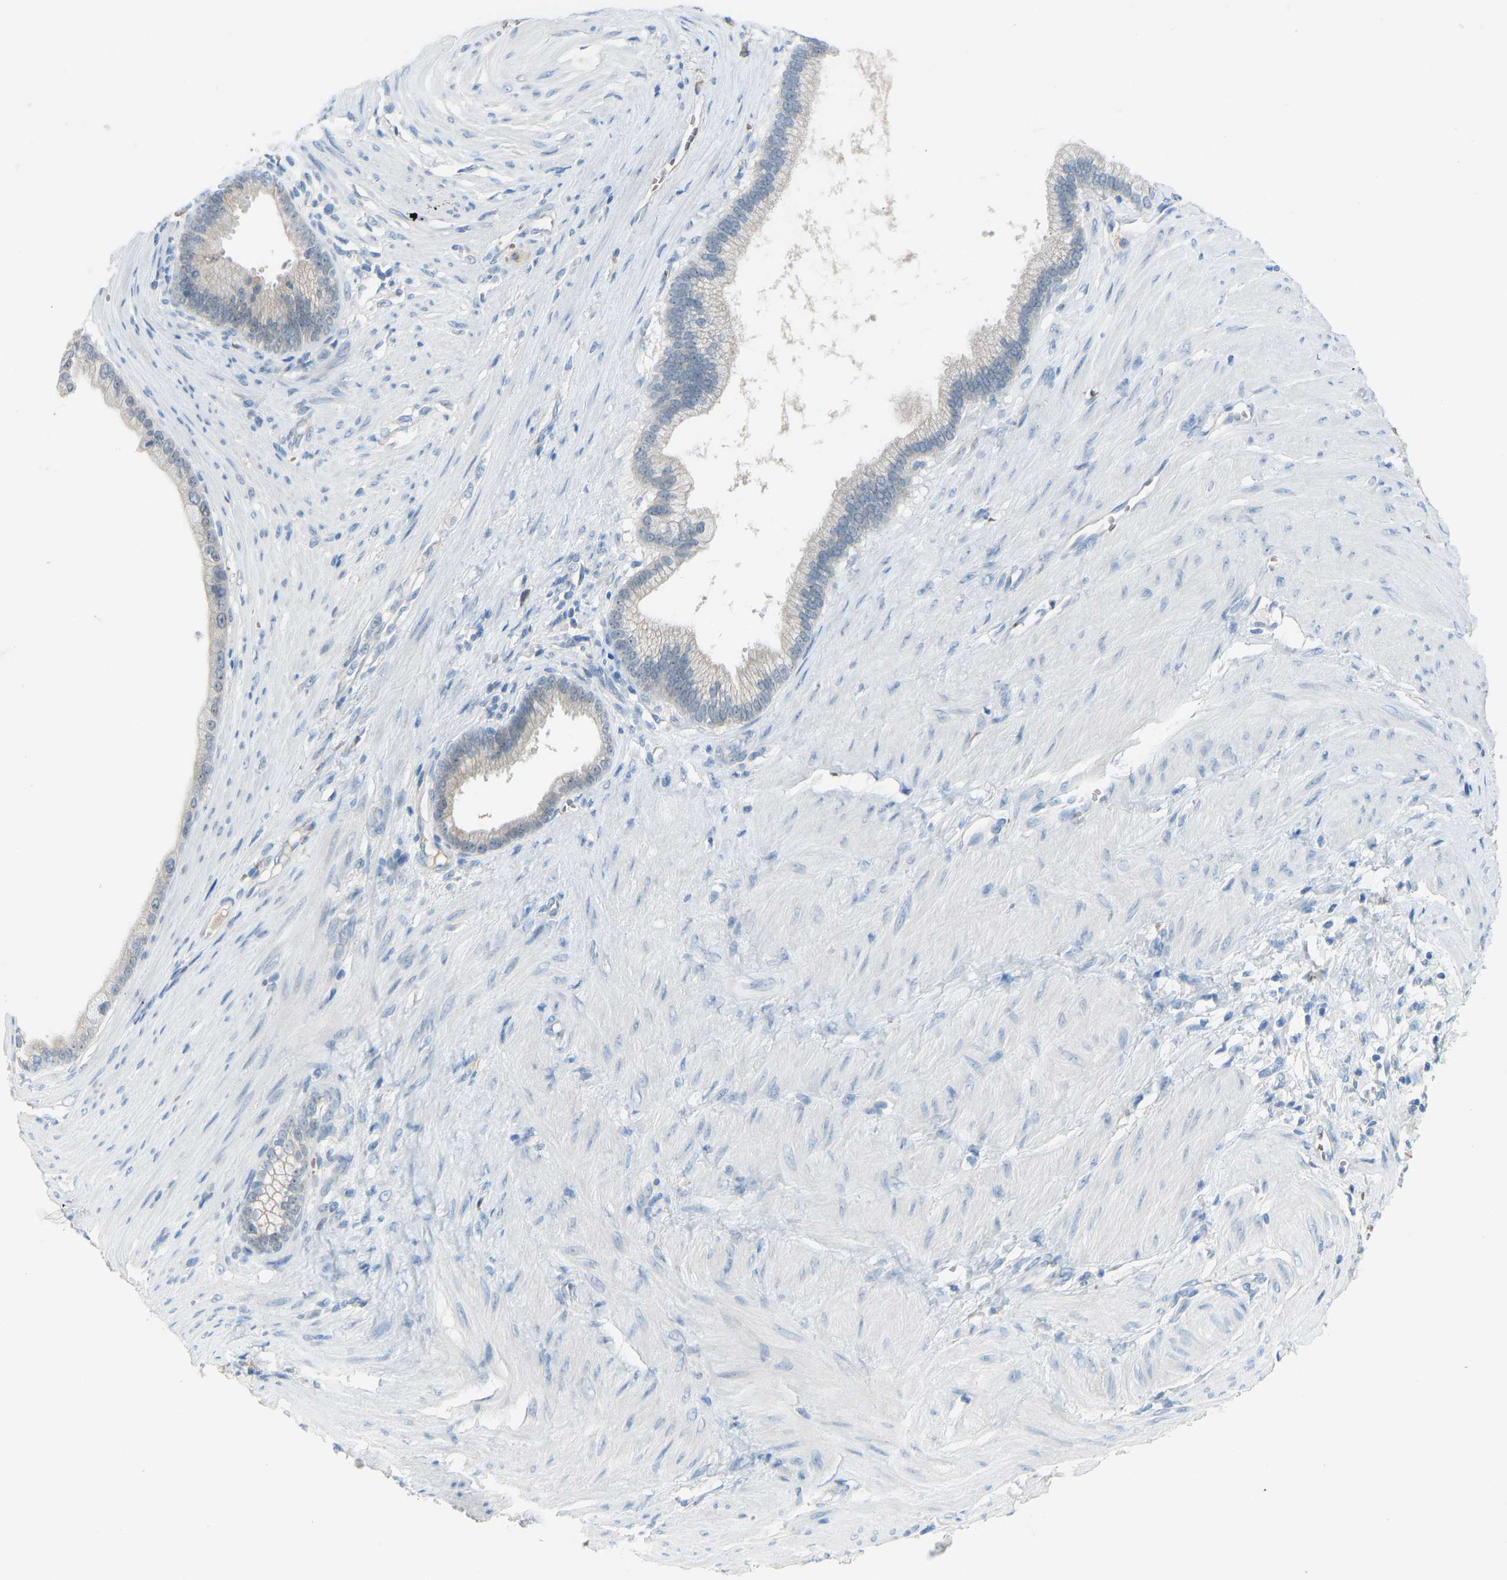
{"staining": {"intensity": "negative", "quantity": "none", "location": "none"}, "tissue": "pancreatic cancer", "cell_type": "Tumor cells", "image_type": "cancer", "snomed": [{"axis": "morphology", "description": "Adenocarcinoma, NOS"}, {"axis": "topography", "description": "Pancreas"}], "caption": "This photomicrograph is of adenocarcinoma (pancreatic) stained with immunohistochemistry (IHC) to label a protein in brown with the nuclei are counter-stained blue. There is no staining in tumor cells.", "gene": "PIGS", "patient": {"sex": "male", "age": 69}}